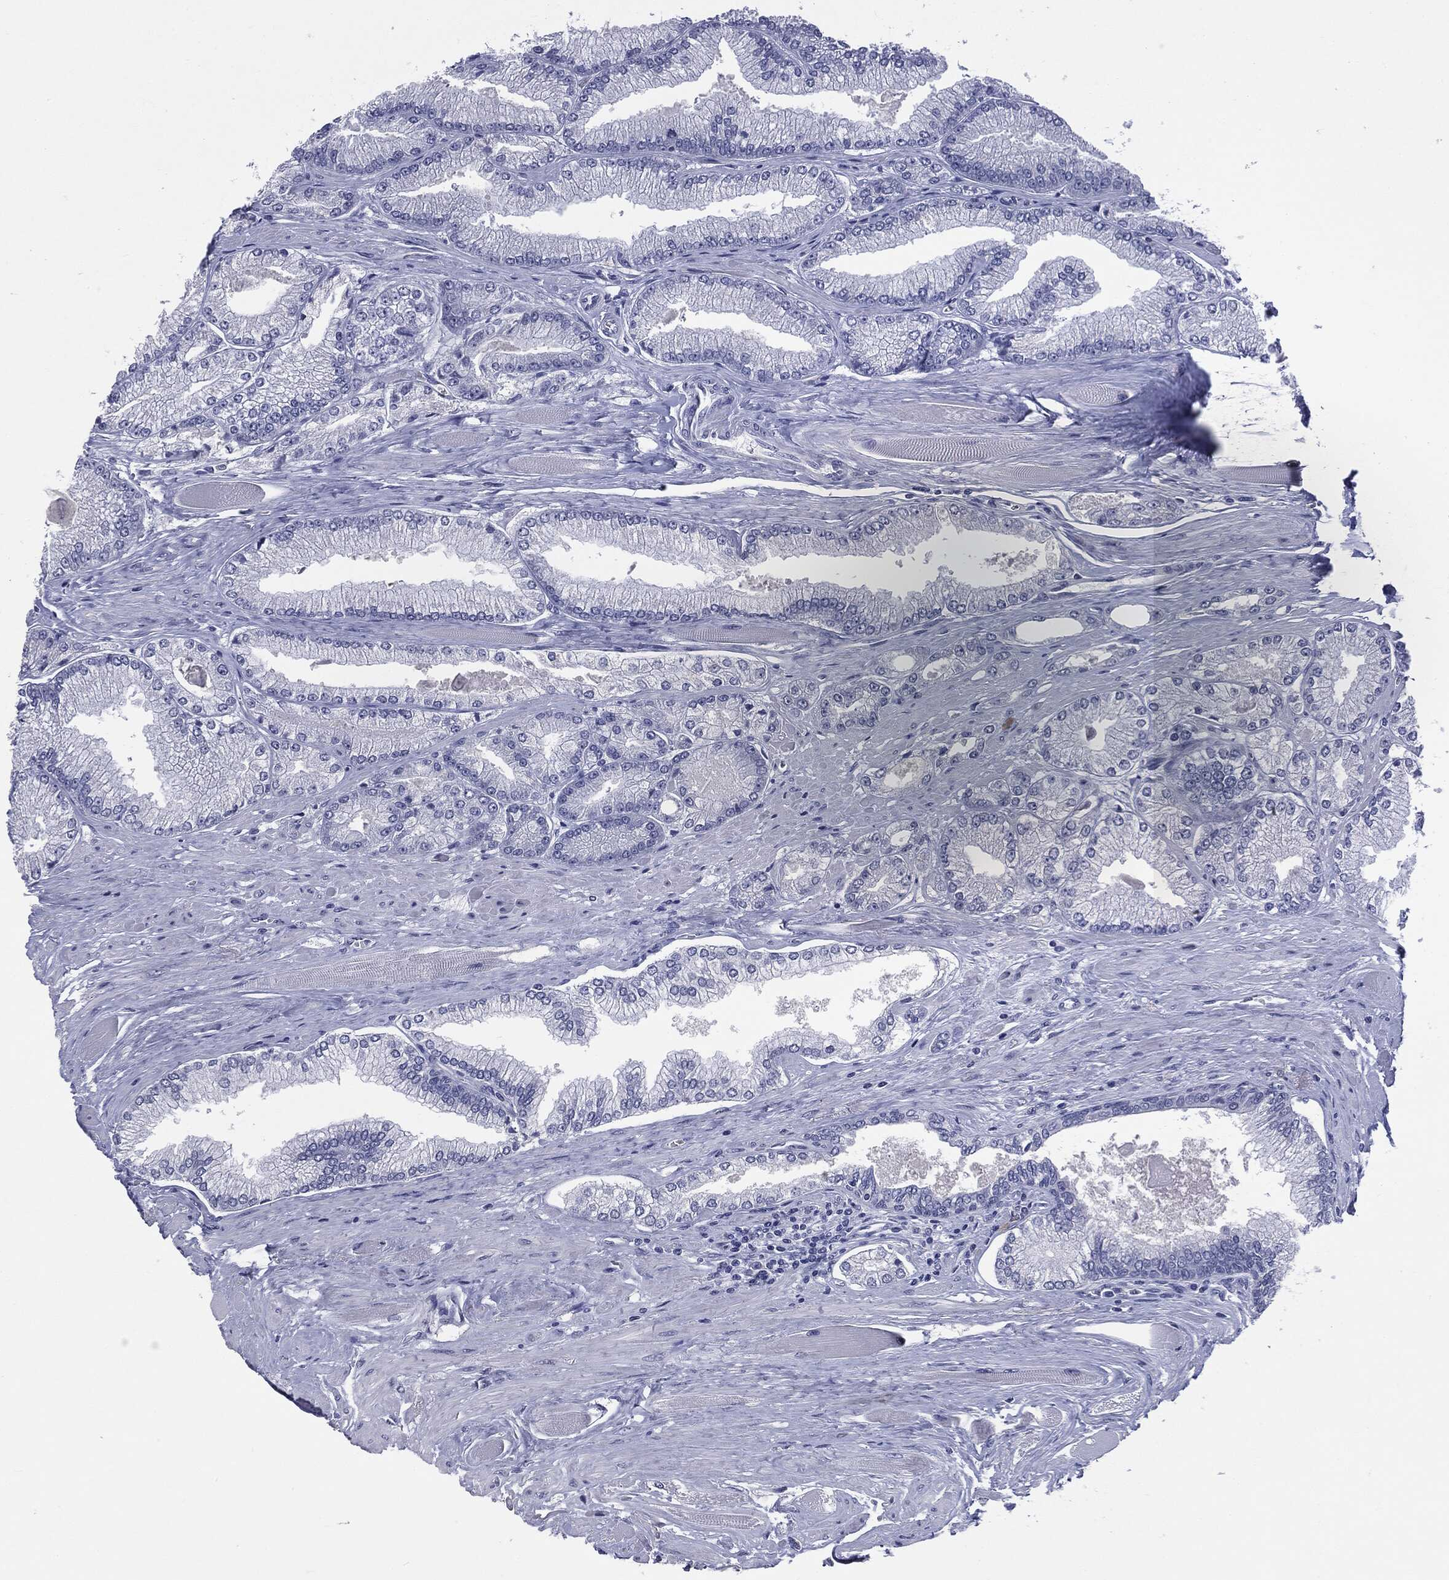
{"staining": {"intensity": "negative", "quantity": "none", "location": "none"}, "tissue": "prostate cancer", "cell_type": "Tumor cells", "image_type": "cancer", "snomed": [{"axis": "morphology", "description": "Adenocarcinoma, Low grade"}, {"axis": "topography", "description": "Prostate"}], "caption": "This is an IHC histopathology image of human prostate cancer. There is no positivity in tumor cells.", "gene": "TSHB", "patient": {"sex": "male", "age": 67}}